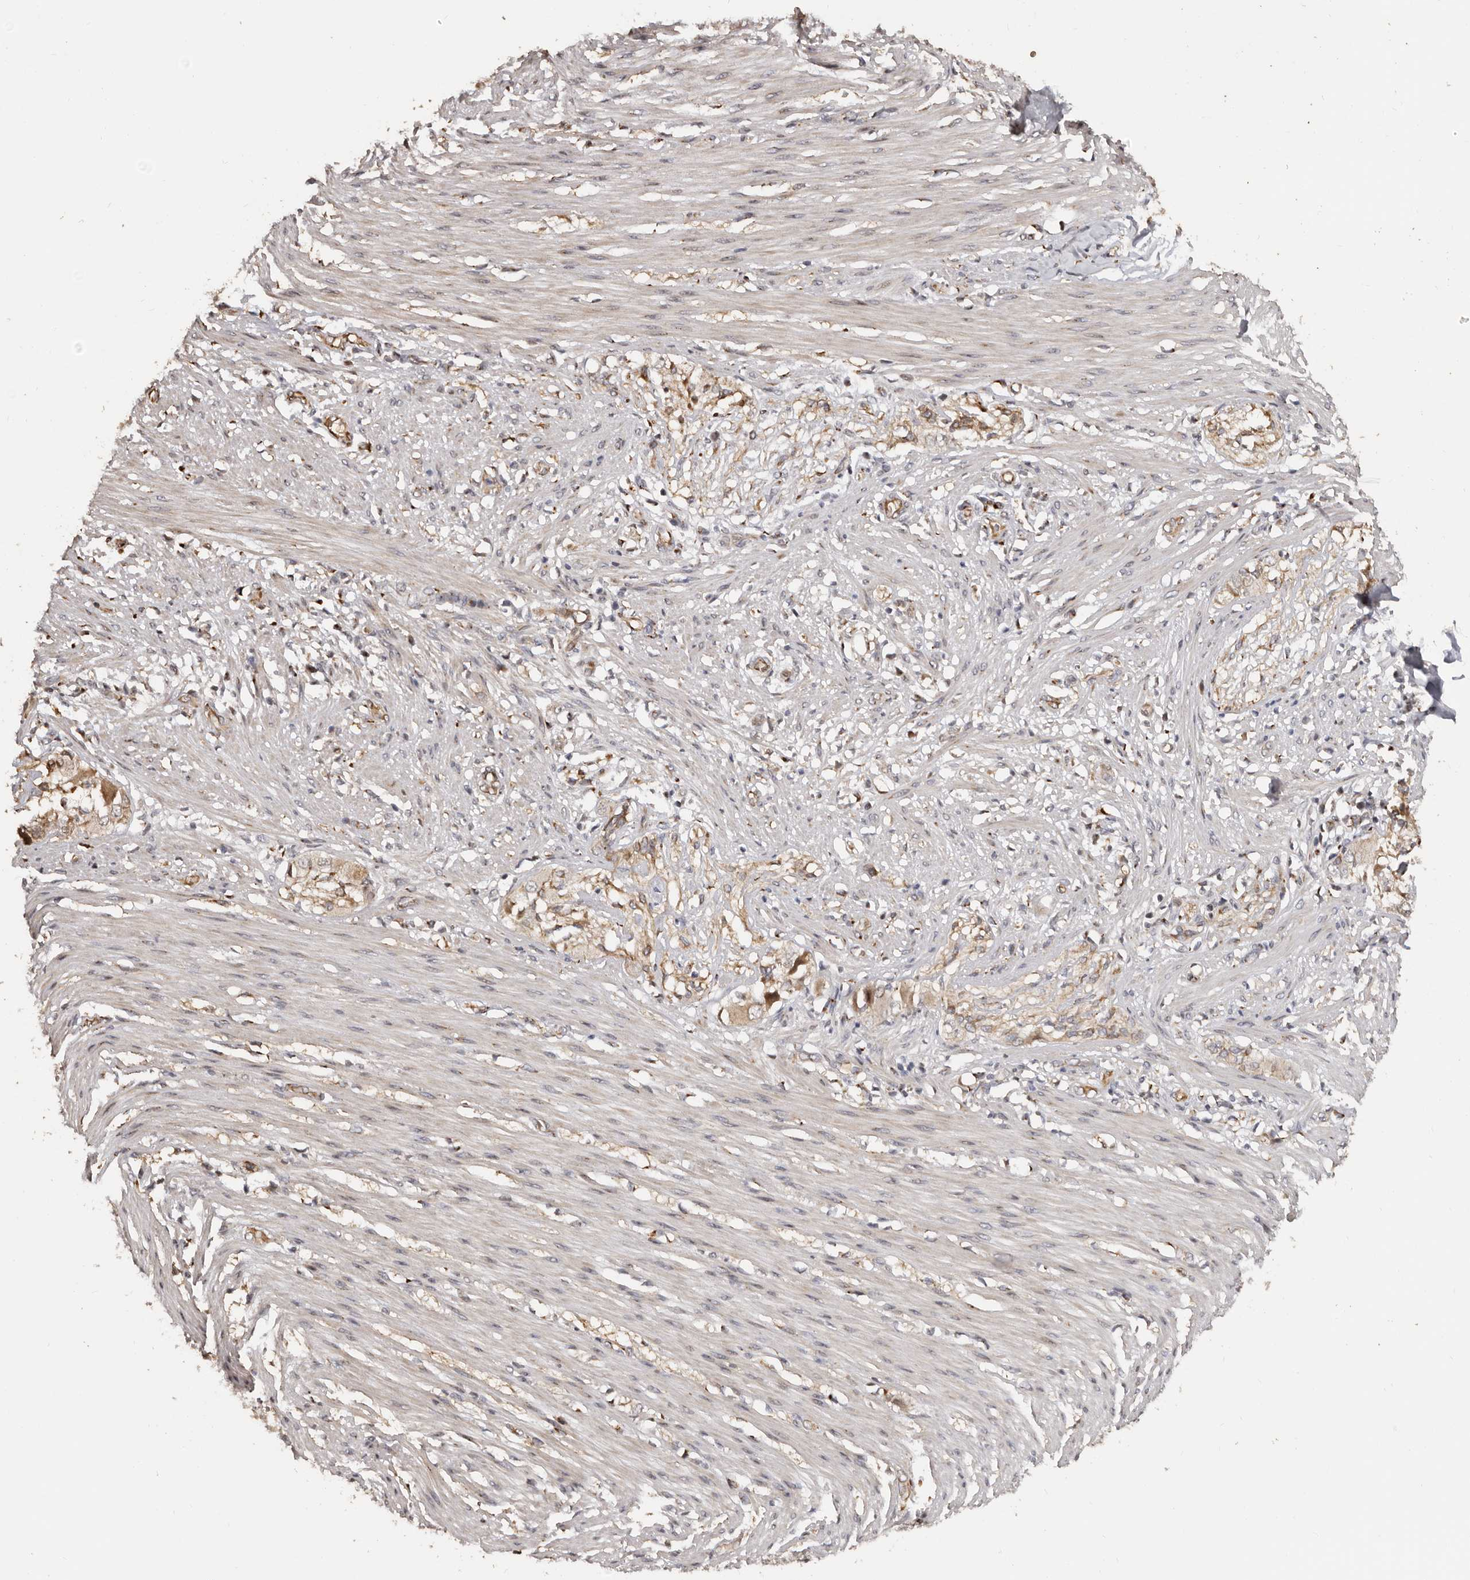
{"staining": {"intensity": "weak", "quantity": "<25%", "location": "cytoplasmic/membranous"}, "tissue": "smooth muscle", "cell_type": "Smooth muscle cells", "image_type": "normal", "snomed": [{"axis": "morphology", "description": "Normal tissue, NOS"}, {"axis": "morphology", "description": "Adenocarcinoma, NOS"}, {"axis": "topography", "description": "Colon"}, {"axis": "topography", "description": "Peripheral nerve tissue"}], "caption": "Smooth muscle was stained to show a protein in brown. There is no significant positivity in smooth muscle cells. The staining is performed using DAB (3,3'-diaminobenzidine) brown chromogen with nuclei counter-stained in using hematoxylin.", "gene": "ENTREP1", "patient": {"sex": "male", "age": 14}}